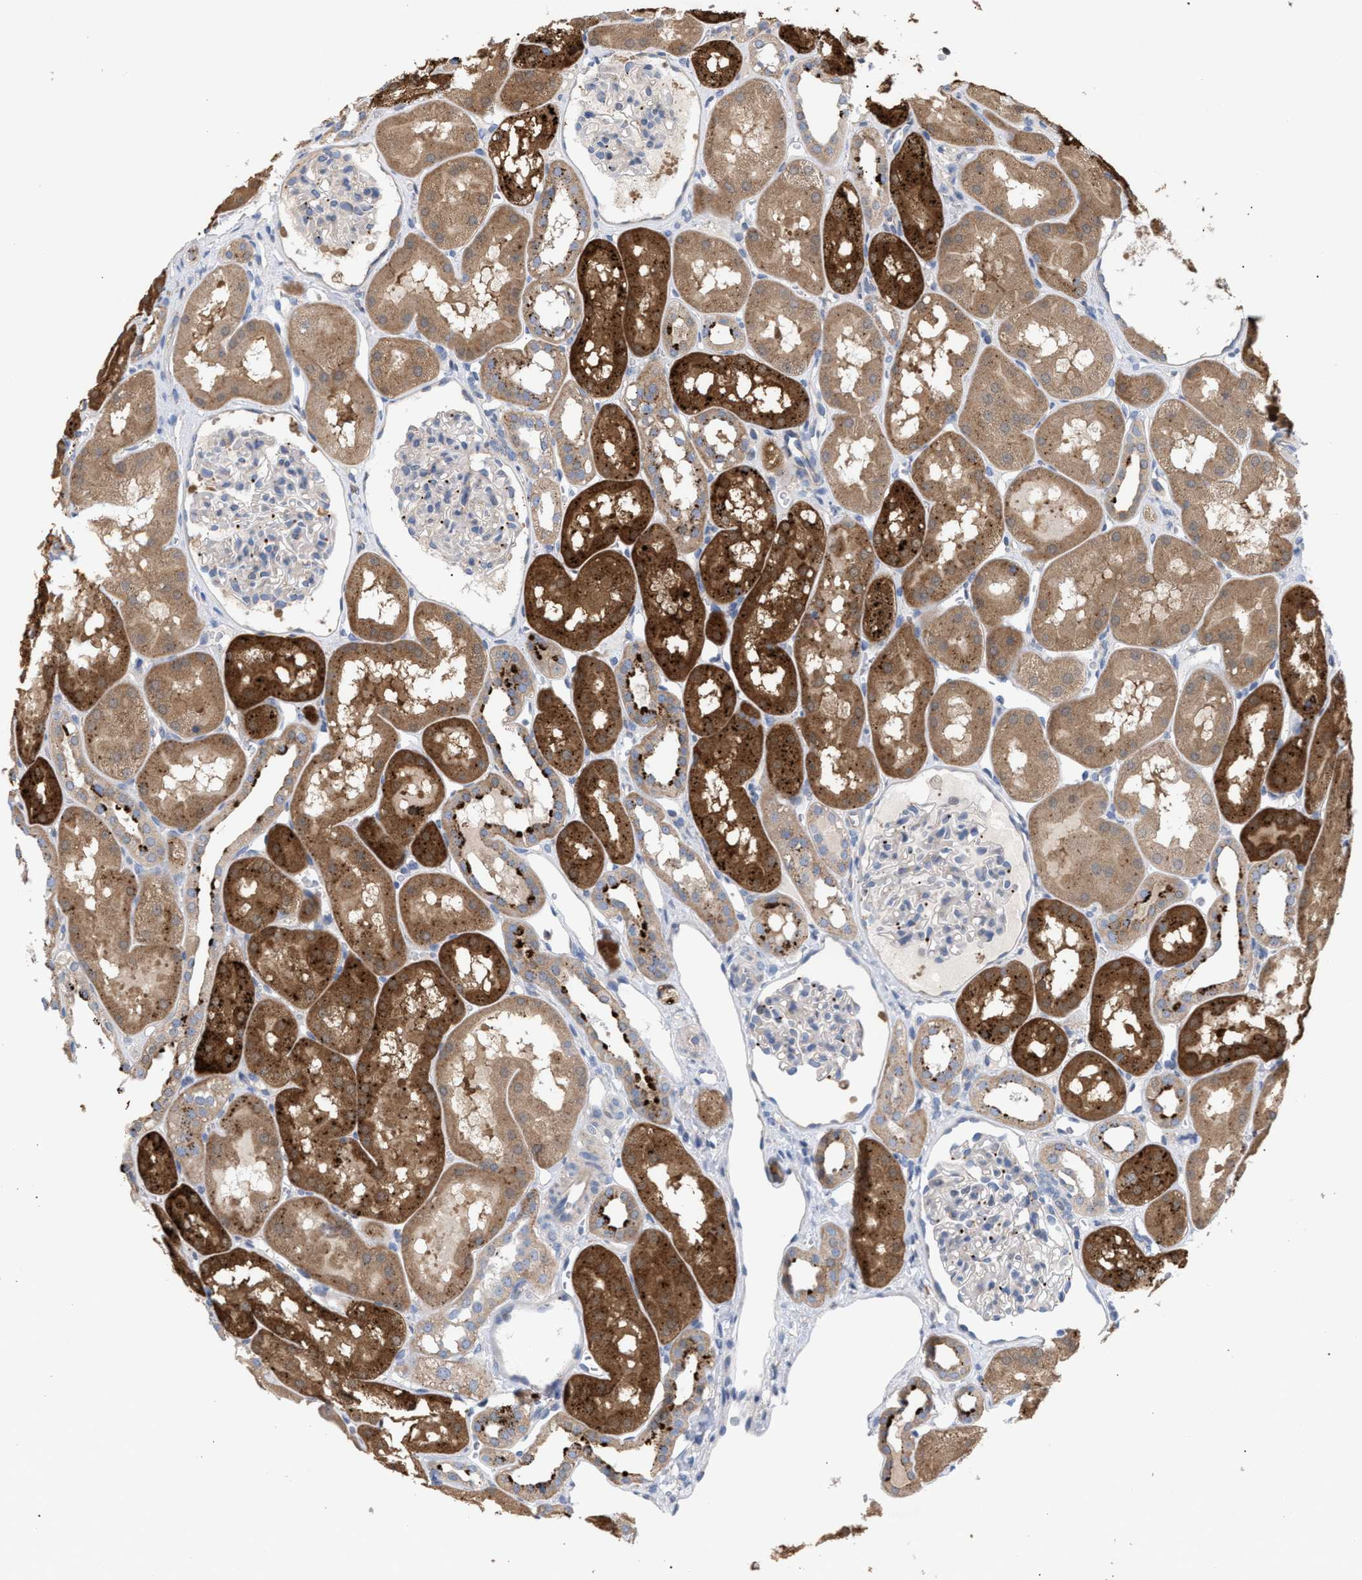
{"staining": {"intensity": "negative", "quantity": "none", "location": "none"}, "tissue": "kidney", "cell_type": "Cells in glomeruli", "image_type": "normal", "snomed": [{"axis": "morphology", "description": "Normal tissue, NOS"}, {"axis": "topography", "description": "Kidney"}, {"axis": "topography", "description": "Urinary bladder"}], "caption": "Immunohistochemical staining of benign kidney reveals no significant positivity in cells in glomeruli.", "gene": "MBTD1", "patient": {"sex": "male", "age": 16}}